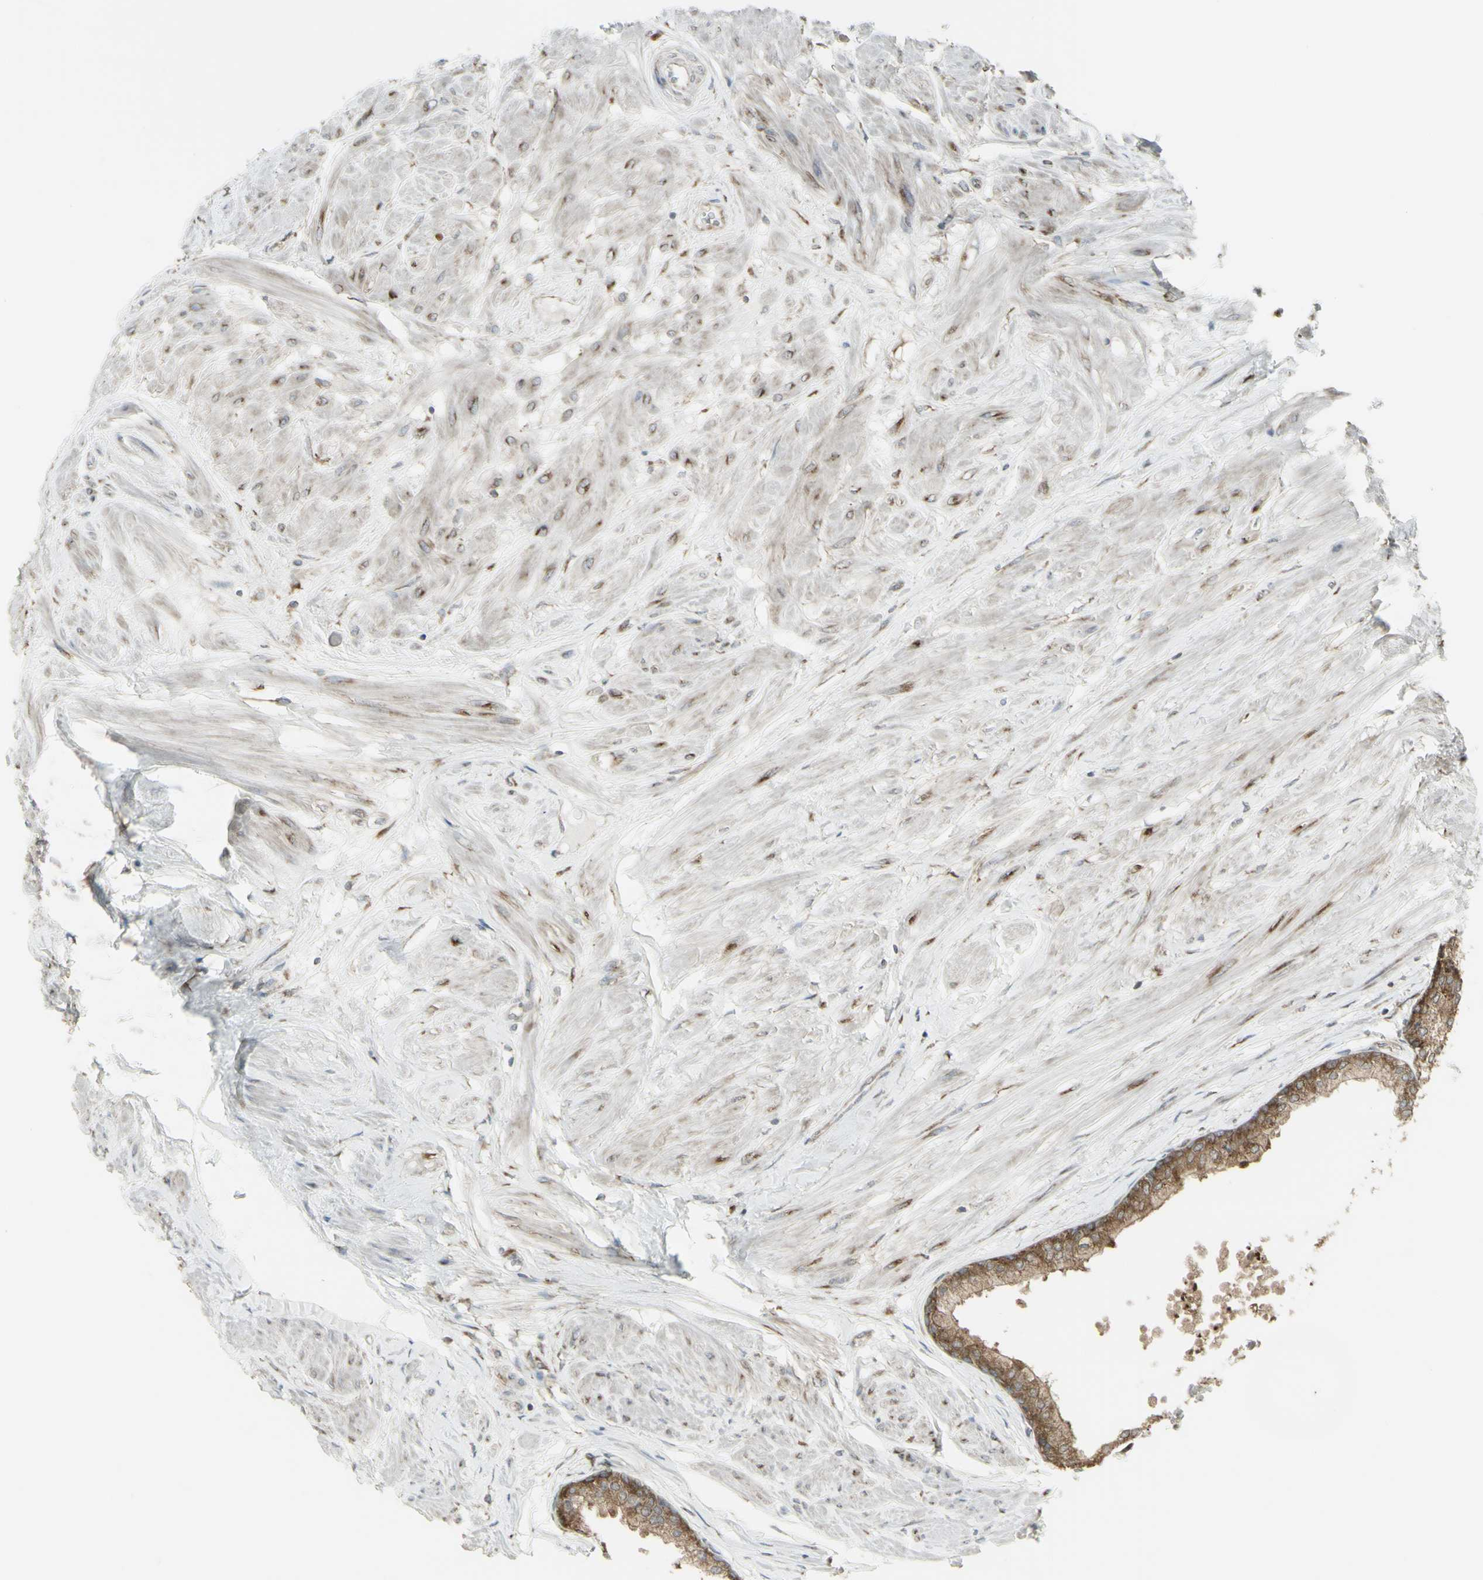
{"staining": {"intensity": "strong", "quantity": ">75%", "location": "cytoplasmic/membranous"}, "tissue": "prostate", "cell_type": "Glandular cells", "image_type": "normal", "snomed": [{"axis": "morphology", "description": "Normal tissue, NOS"}, {"axis": "topography", "description": "Prostate"}, {"axis": "topography", "description": "Seminal veicle"}], "caption": "About >75% of glandular cells in unremarkable prostate show strong cytoplasmic/membranous protein expression as visualized by brown immunohistochemical staining.", "gene": "FKBP3", "patient": {"sex": "male", "age": 60}}